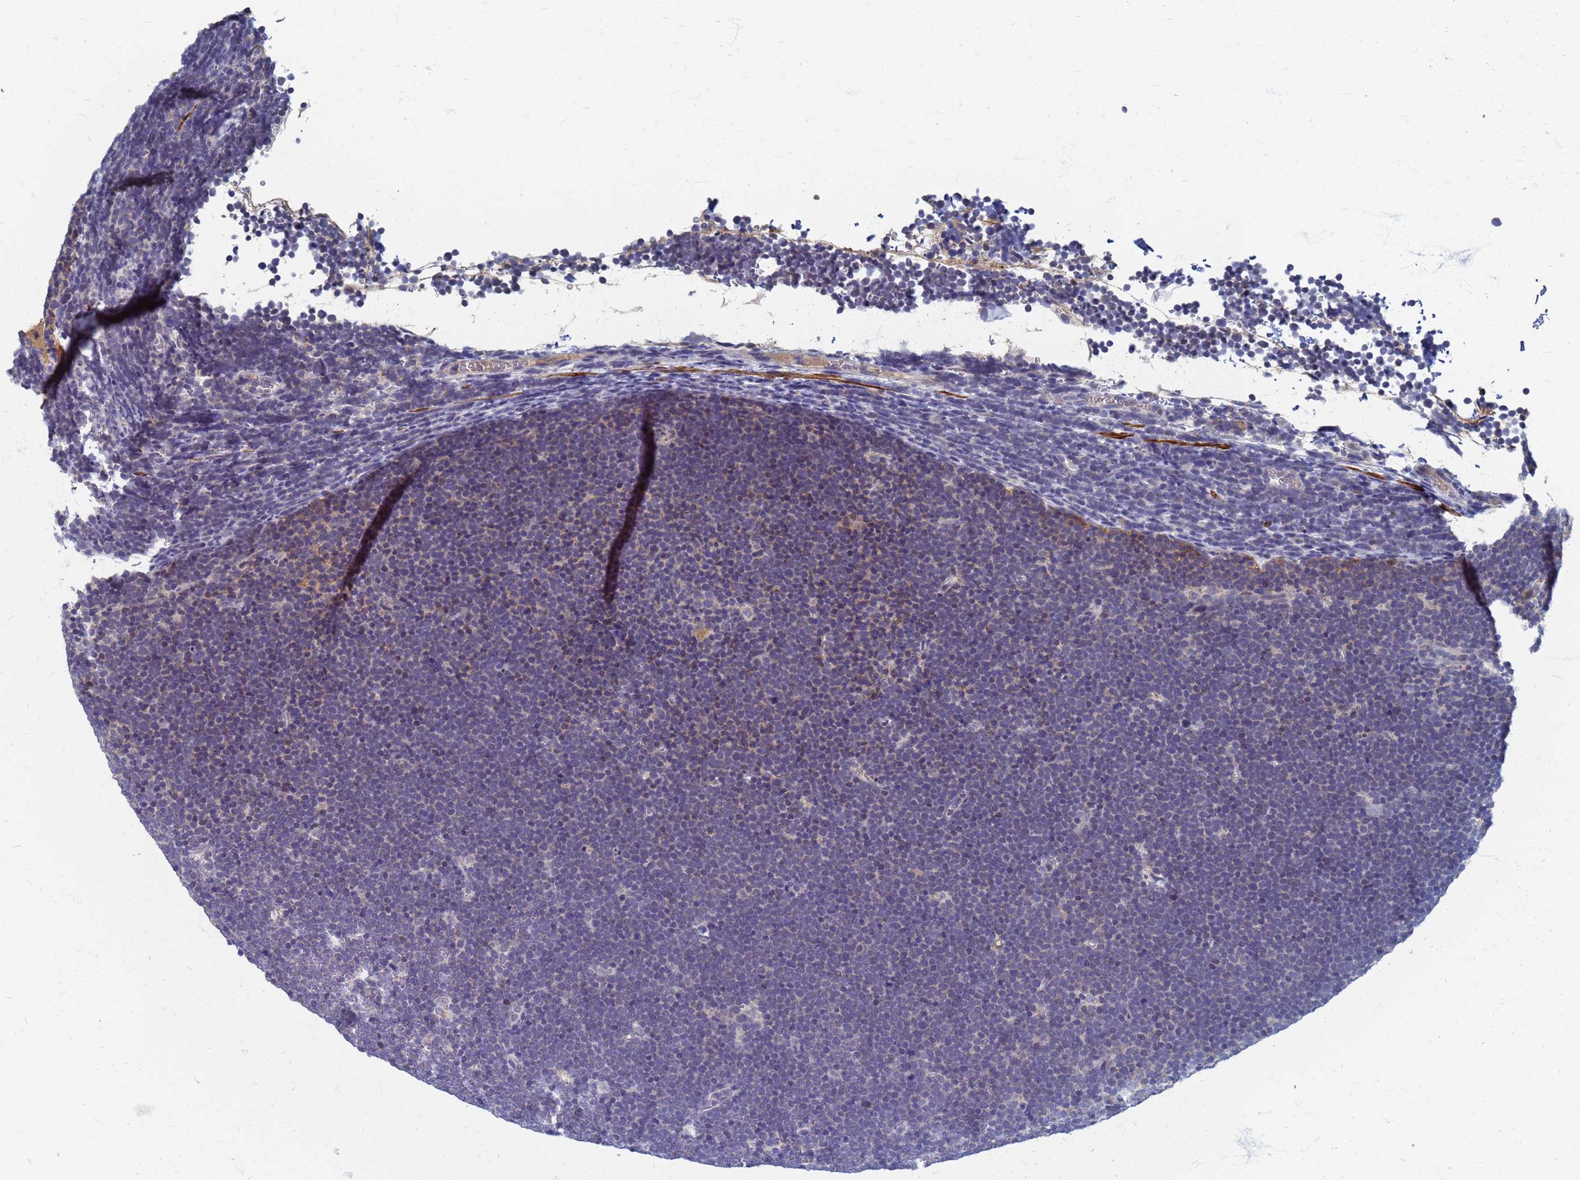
{"staining": {"intensity": "negative", "quantity": "none", "location": "none"}, "tissue": "lymphoma", "cell_type": "Tumor cells", "image_type": "cancer", "snomed": [{"axis": "morphology", "description": "Malignant lymphoma, non-Hodgkin's type, High grade"}, {"axis": "topography", "description": "Lymph node"}], "caption": "Immunohistochemistry photomicrograph of neoplastic tissue: human malignant lymphoma, non-Hodgkin's type (high-grade) stained with DAB demonstrates no significant protein positivity in tumor cells.", "gene": "ATPAF1", "patient": {"sex": "male", "age": 13}}